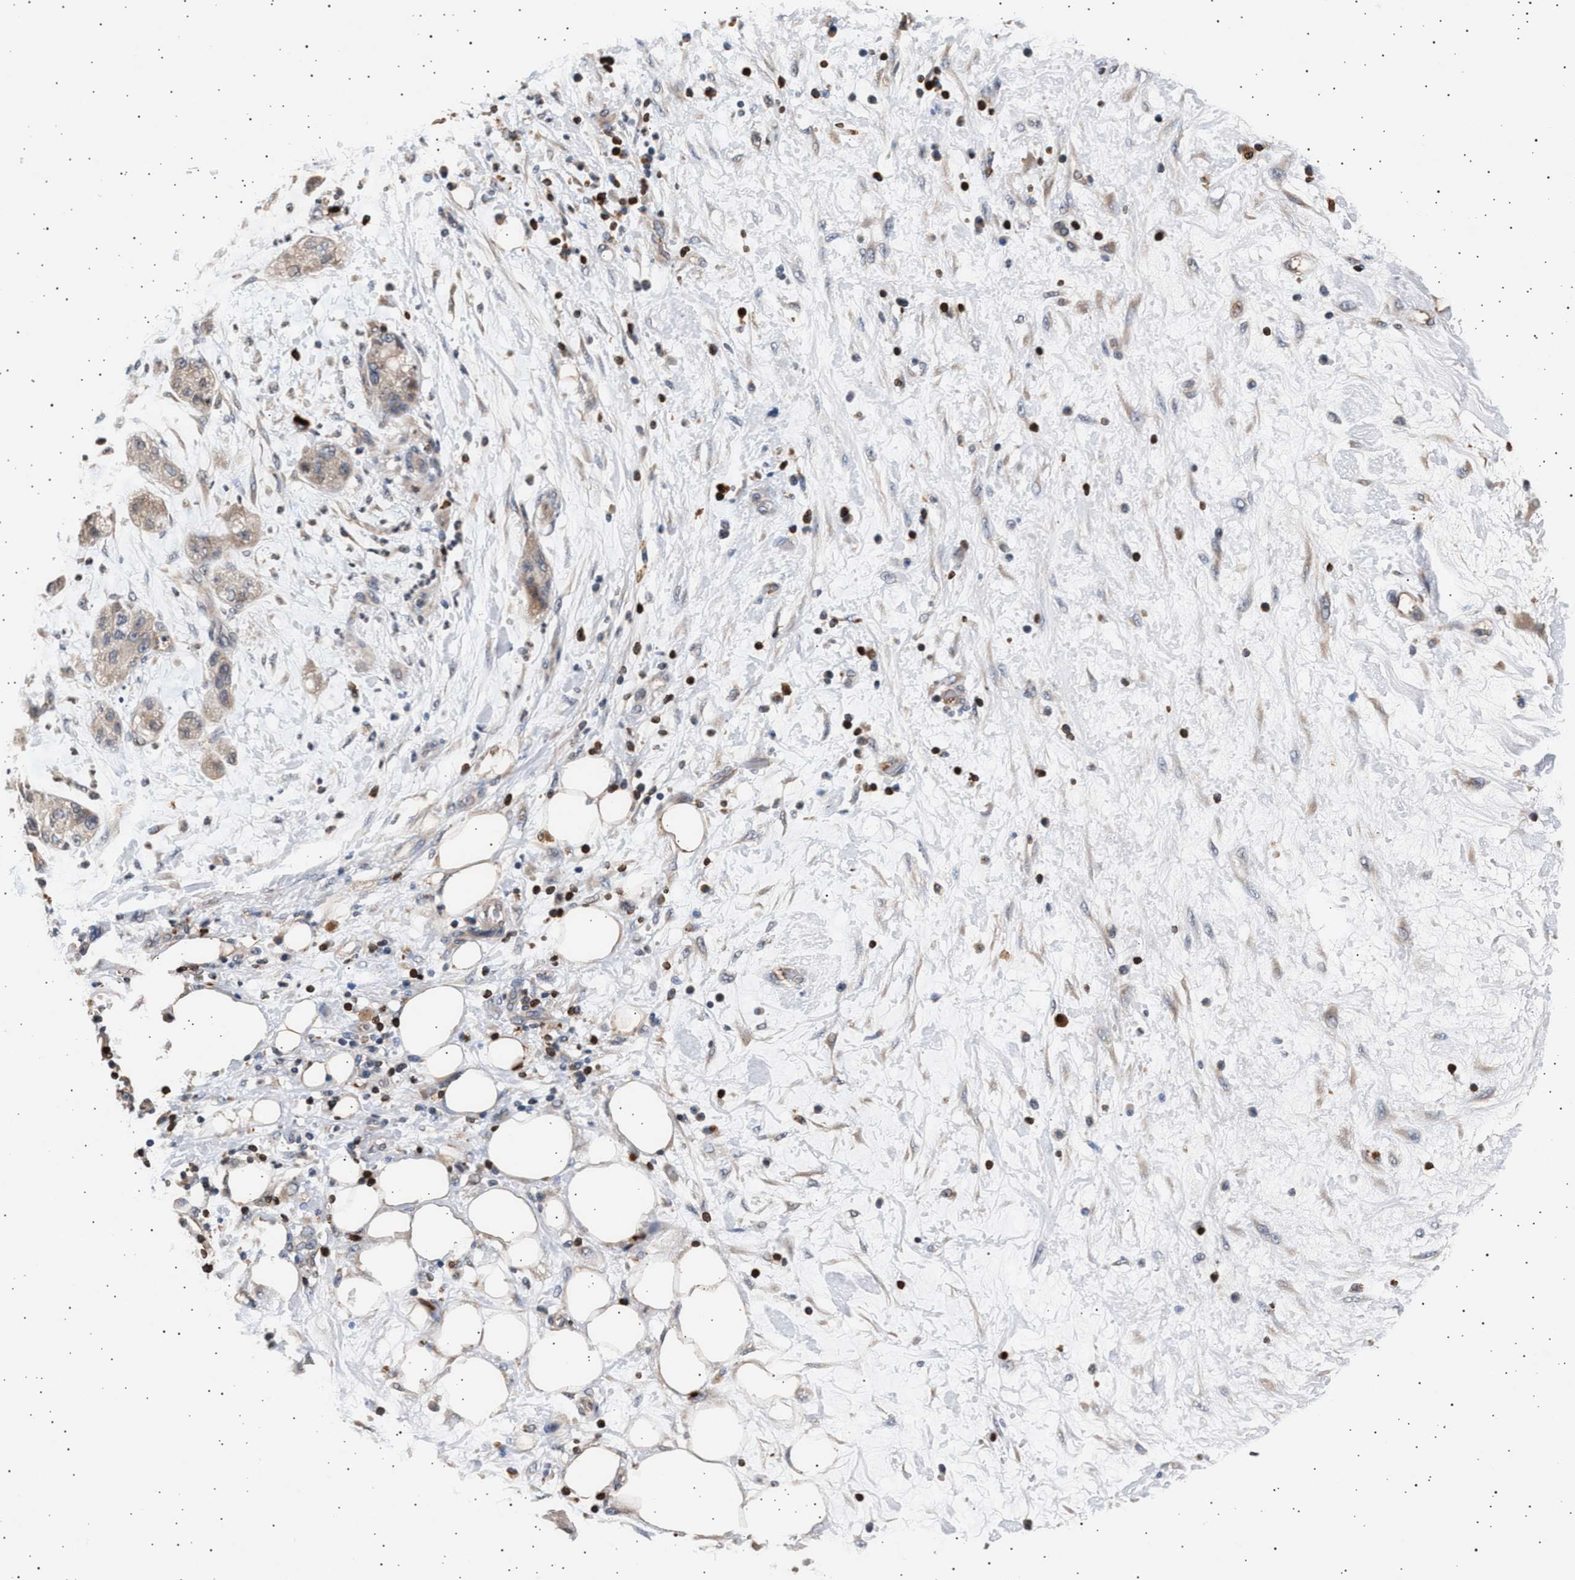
{"staining": {"intensity": "weak", "quantity": "<25%", "location": "cytoplasmic/membranous"}, "tissue": "pancreatic cancer", "cell_type": "Tumor cells", "image_type": "cancer", "snomed": [{"axis": "morphology", "description": "Adenocarcinoma, NOS"}, {"axis": "topography", "description": "Pancreas"}], "caption": "Tumor cells are negative for brown protein staining in adenocarcinoma (pancreatic).", "gene": "GRAP2", "patient": {"sex": "female", "age": 78}}